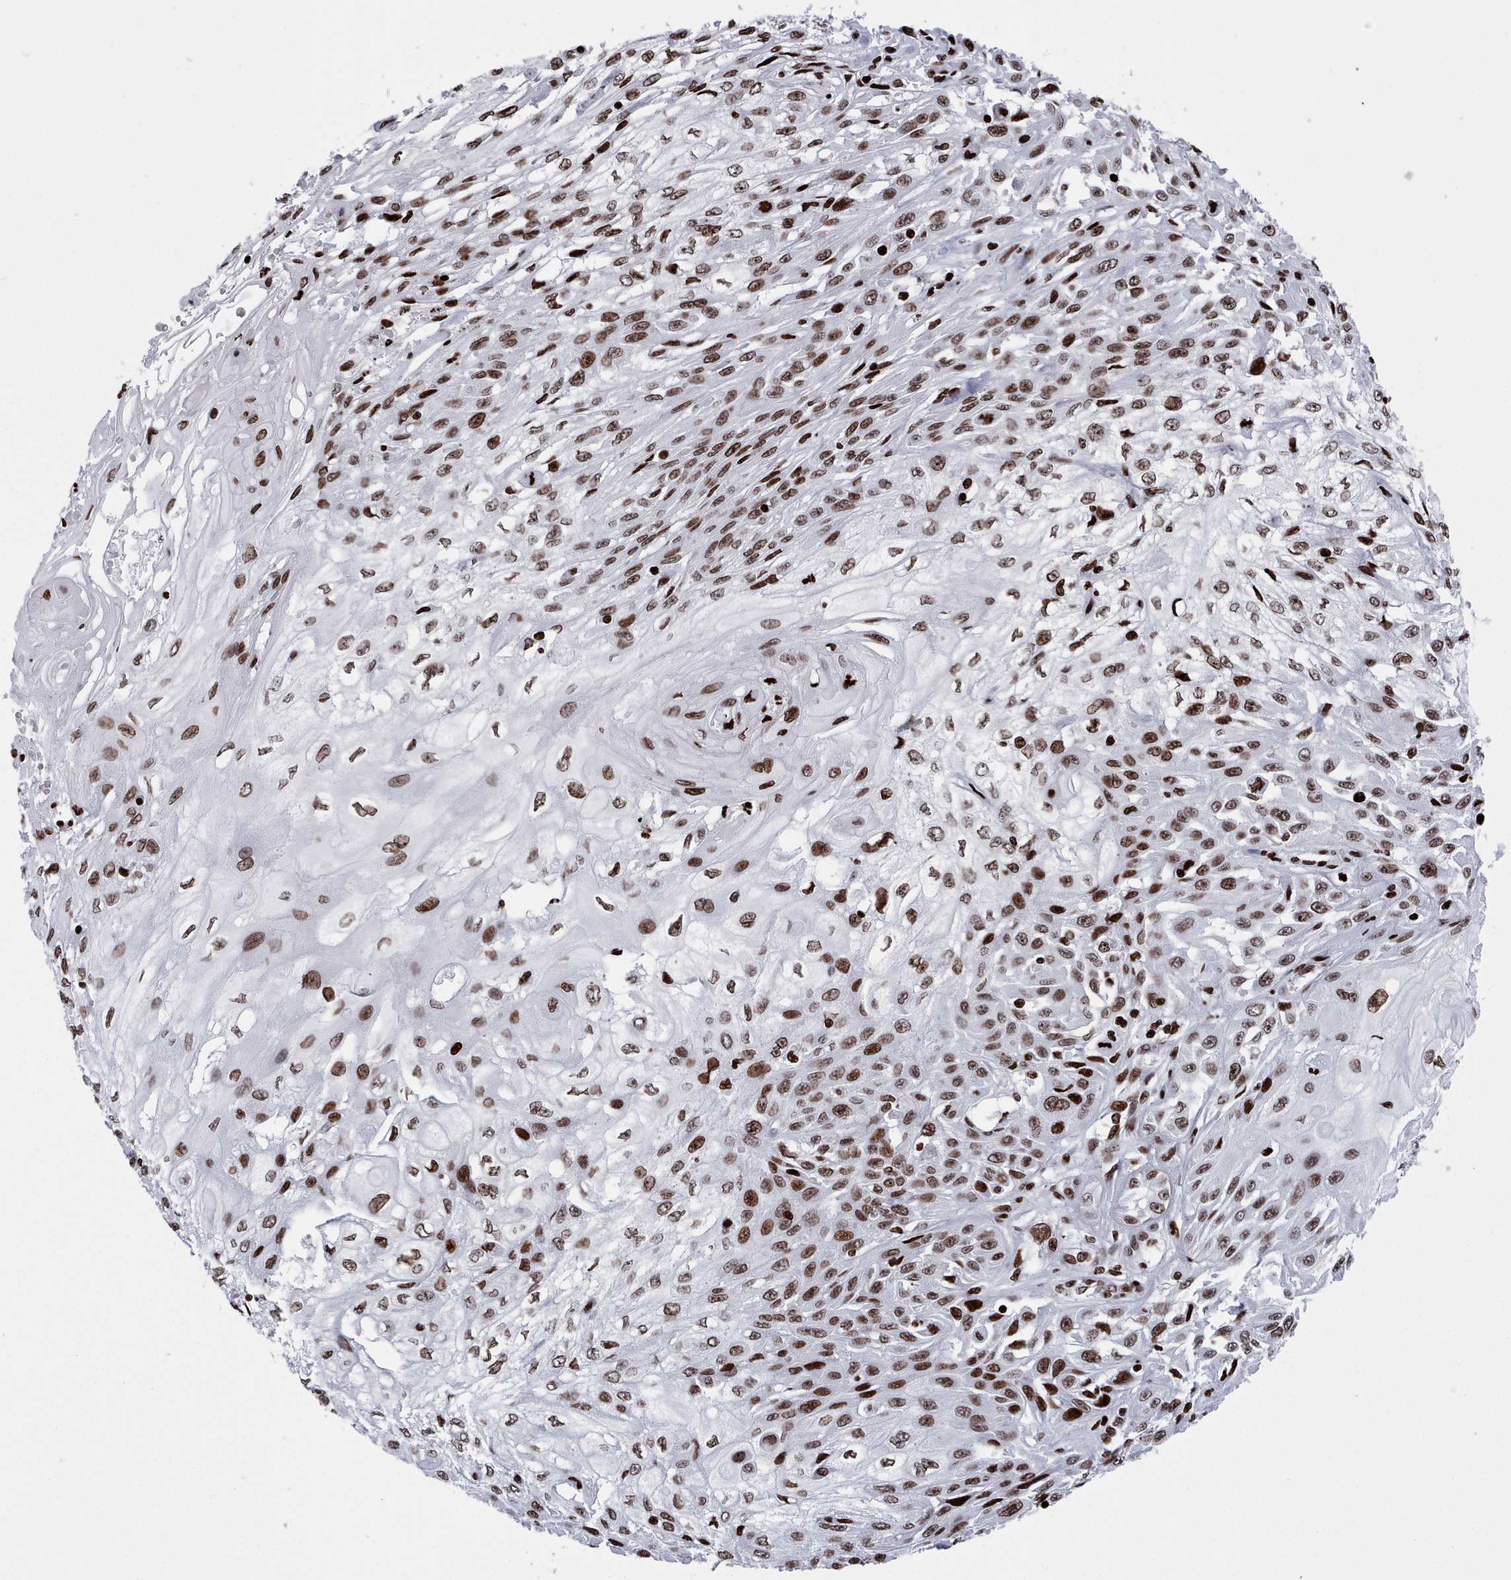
{"staining": {"intensity": "moderate", "quantity": ">75%", "location": "nuclear"}, "tissue": "skin cancer", "cell_type": "Tumor cells", "image_type": "cancer", "snomed": [{"axis": "morphology", "description": "Squamous cell carcinoma, NOS"}, {"axis": "morphology", "description": "Squamous cell carcinoma, metastatic, NOS"}, {"axis": "topography", "description": "Skin"}, {"axis": "topography", "description": "Lymph node"}], "caption": "This is a micrograph of IHC staining of squamous cell carcinoma (skin), which shows moderate positivity in the nuclear of tumor cells.", "gene": "PCDHB12", "patient": {"sex": "male", "age": 75}}